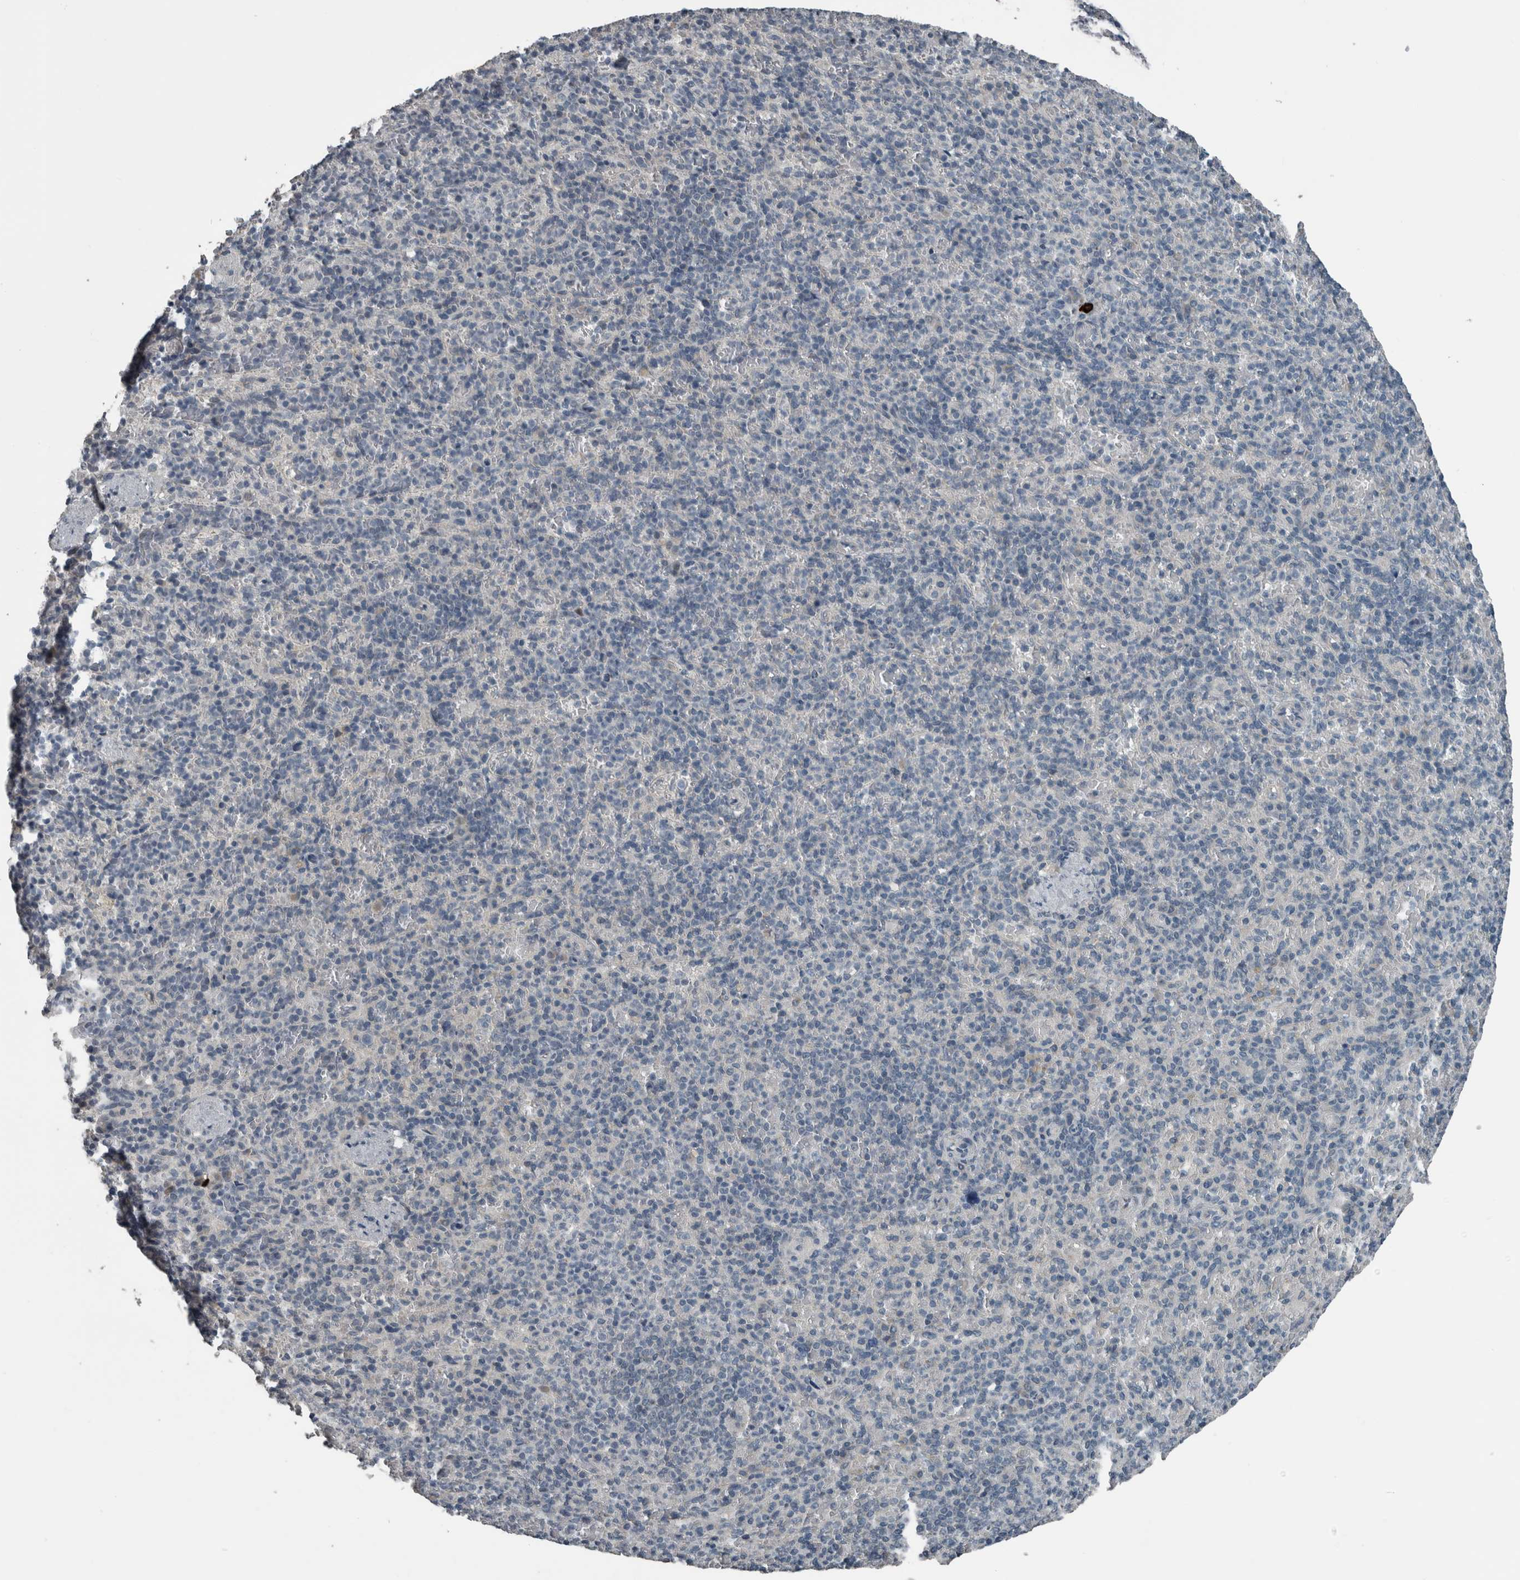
{"staining": {"intensity": "negative", "quantity": "none", "location": "none"}, "tissue": "spleen", "cell_type": "Cells in red pulp", "image_type": "normal", "snomed": [{"axis": "morphology", "description": "Normal tissue, NOS"}, {"axis": "topography", "description": "Spleen"}], "caption": "Immunohistochemical staining of benign spleen shows no significant positivity in cells in red pulp.", "gene": "KRT20", "patient": {"sex": "female", "age": 74}}